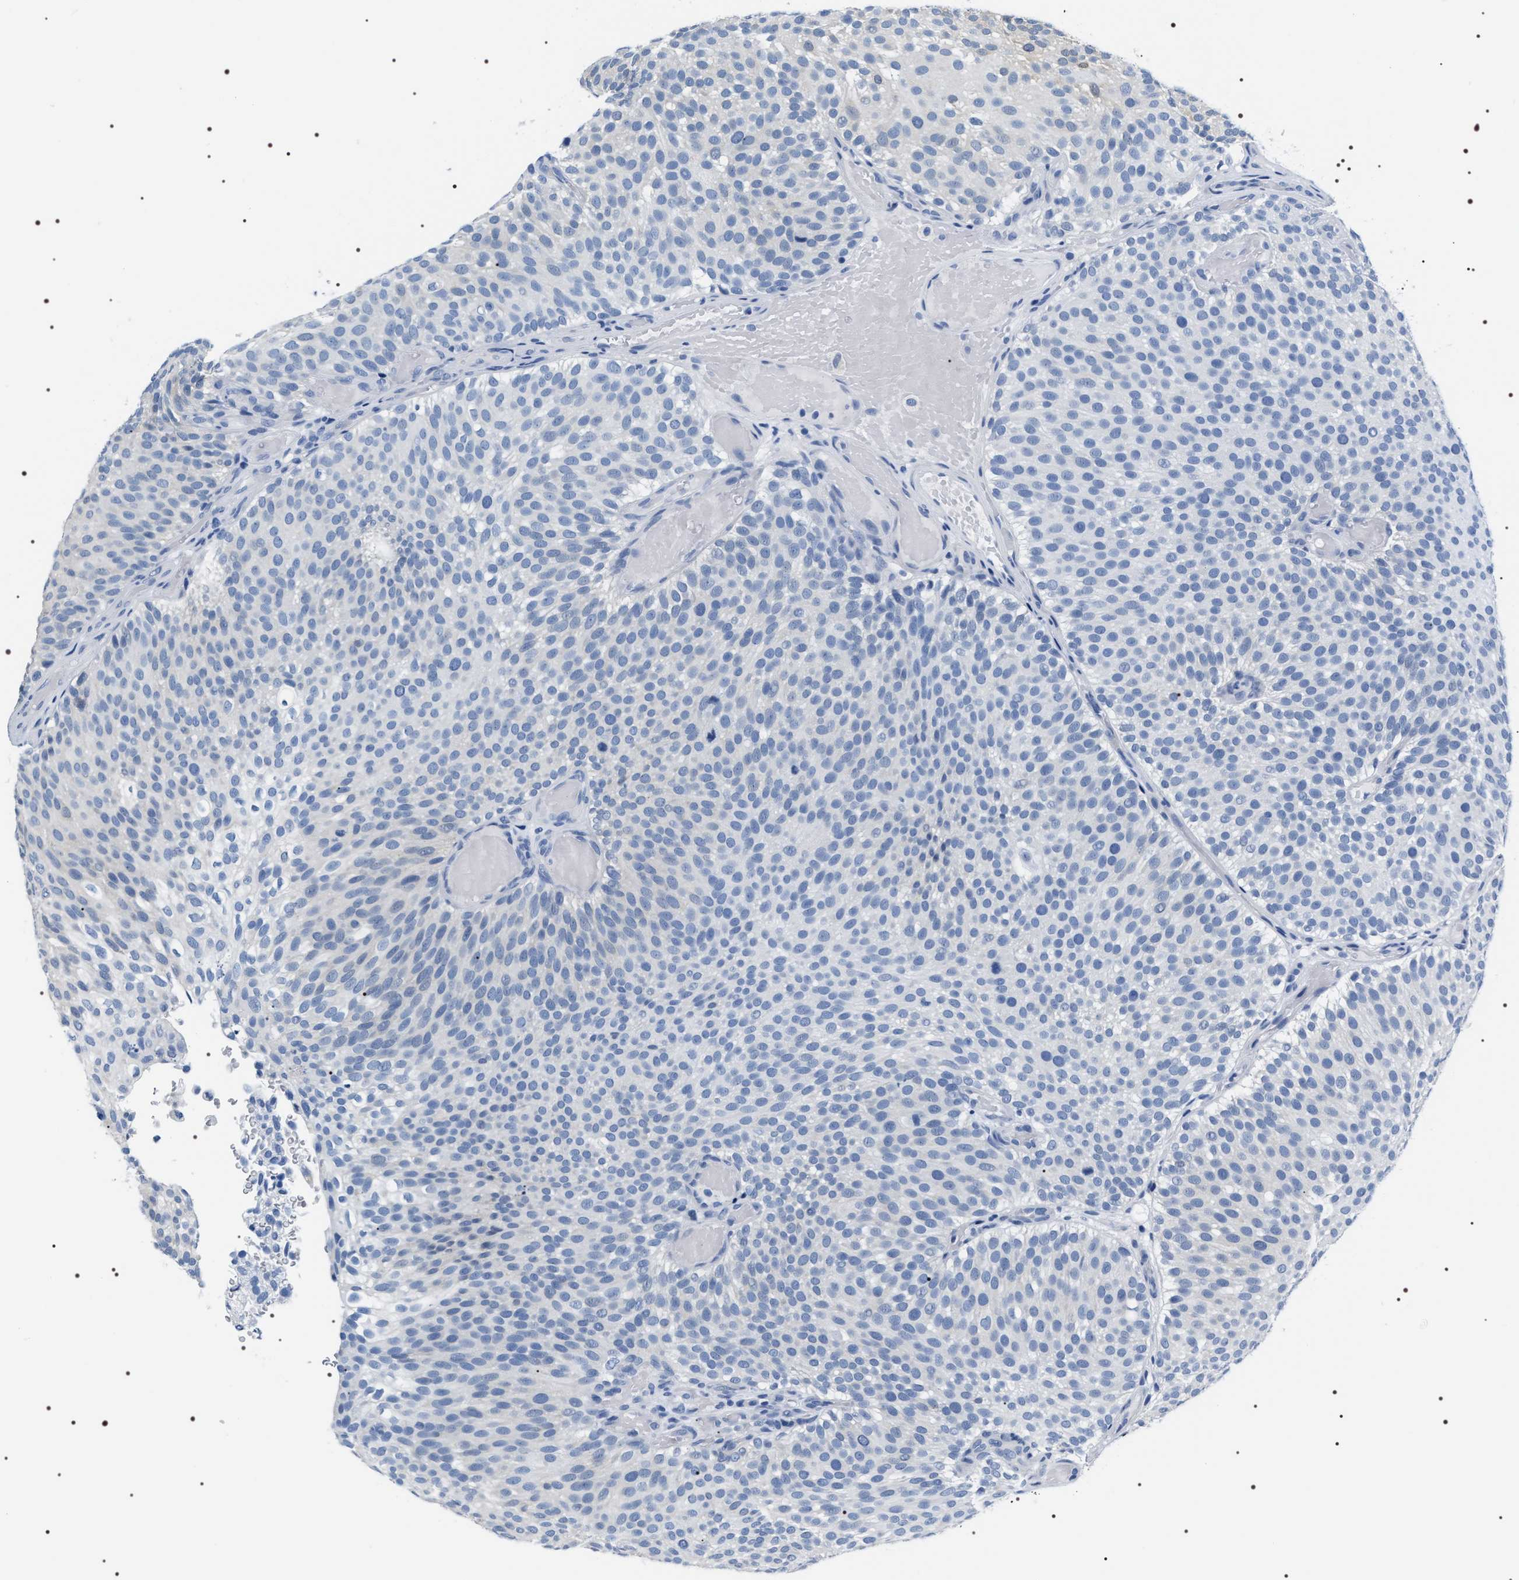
{"staining": {"intensity": "negative", "quantity": "none", "location": "none"}, "tissue": "urothelial cancer", "cell_type": "Tumor cells", "image_type": "cancer", "snomed": [{"axis": "morphology", "description": "Urothelial carcinoma, Low grade"}, {"axis": "topography", "description": "Urinary bladder"}], "caption": "Immunohistochemistry (IHC) micrograph of urothelial cancer stained for a protein (brown), which reveals no staining in tumor cells.", "gene": "ADH4", "patient": {"sex": "male", "age": 78}}